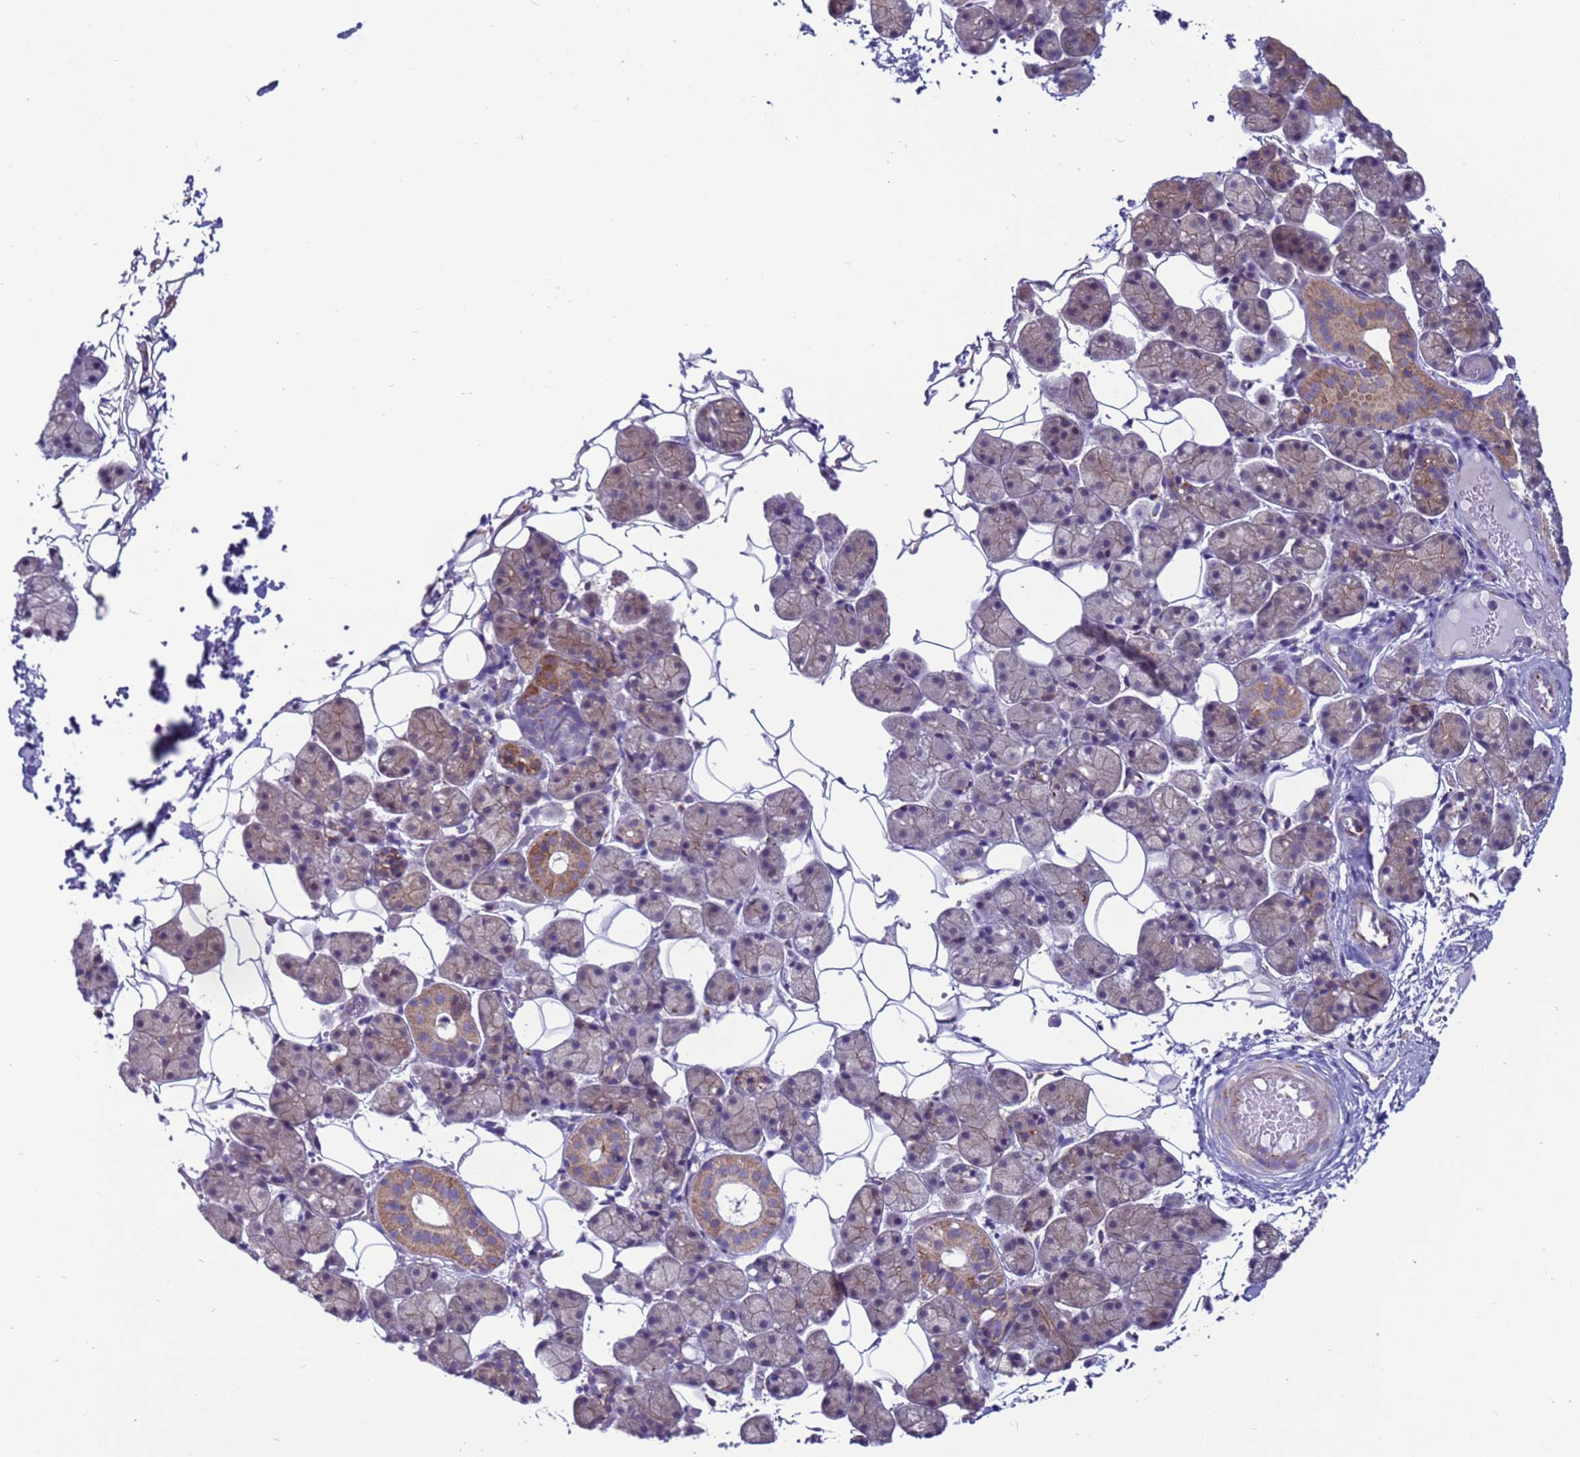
{"staining": {"intensity": "moderate", "quantity": "<25%", "location": "cytoplasmic/membranous"}, "tissue": "salivary gland", "cell_type": "Glandular cells", "image_type": "normal", "snomed": [{"axis": "morphology", "description": "Normal tissue, NOS"}, {"axis": "topography", "description": "Salivary gland"}], "caption": "Immunohistochemistry micrograph of benign human salivary gland stained for a protein (brown), which reveals low levels of moderate cytoplasmic/membranous expression in approximately <25% of glandular cells.", "gene": "HPCAL1", "patient": {"sex": "female", "age": 33}}